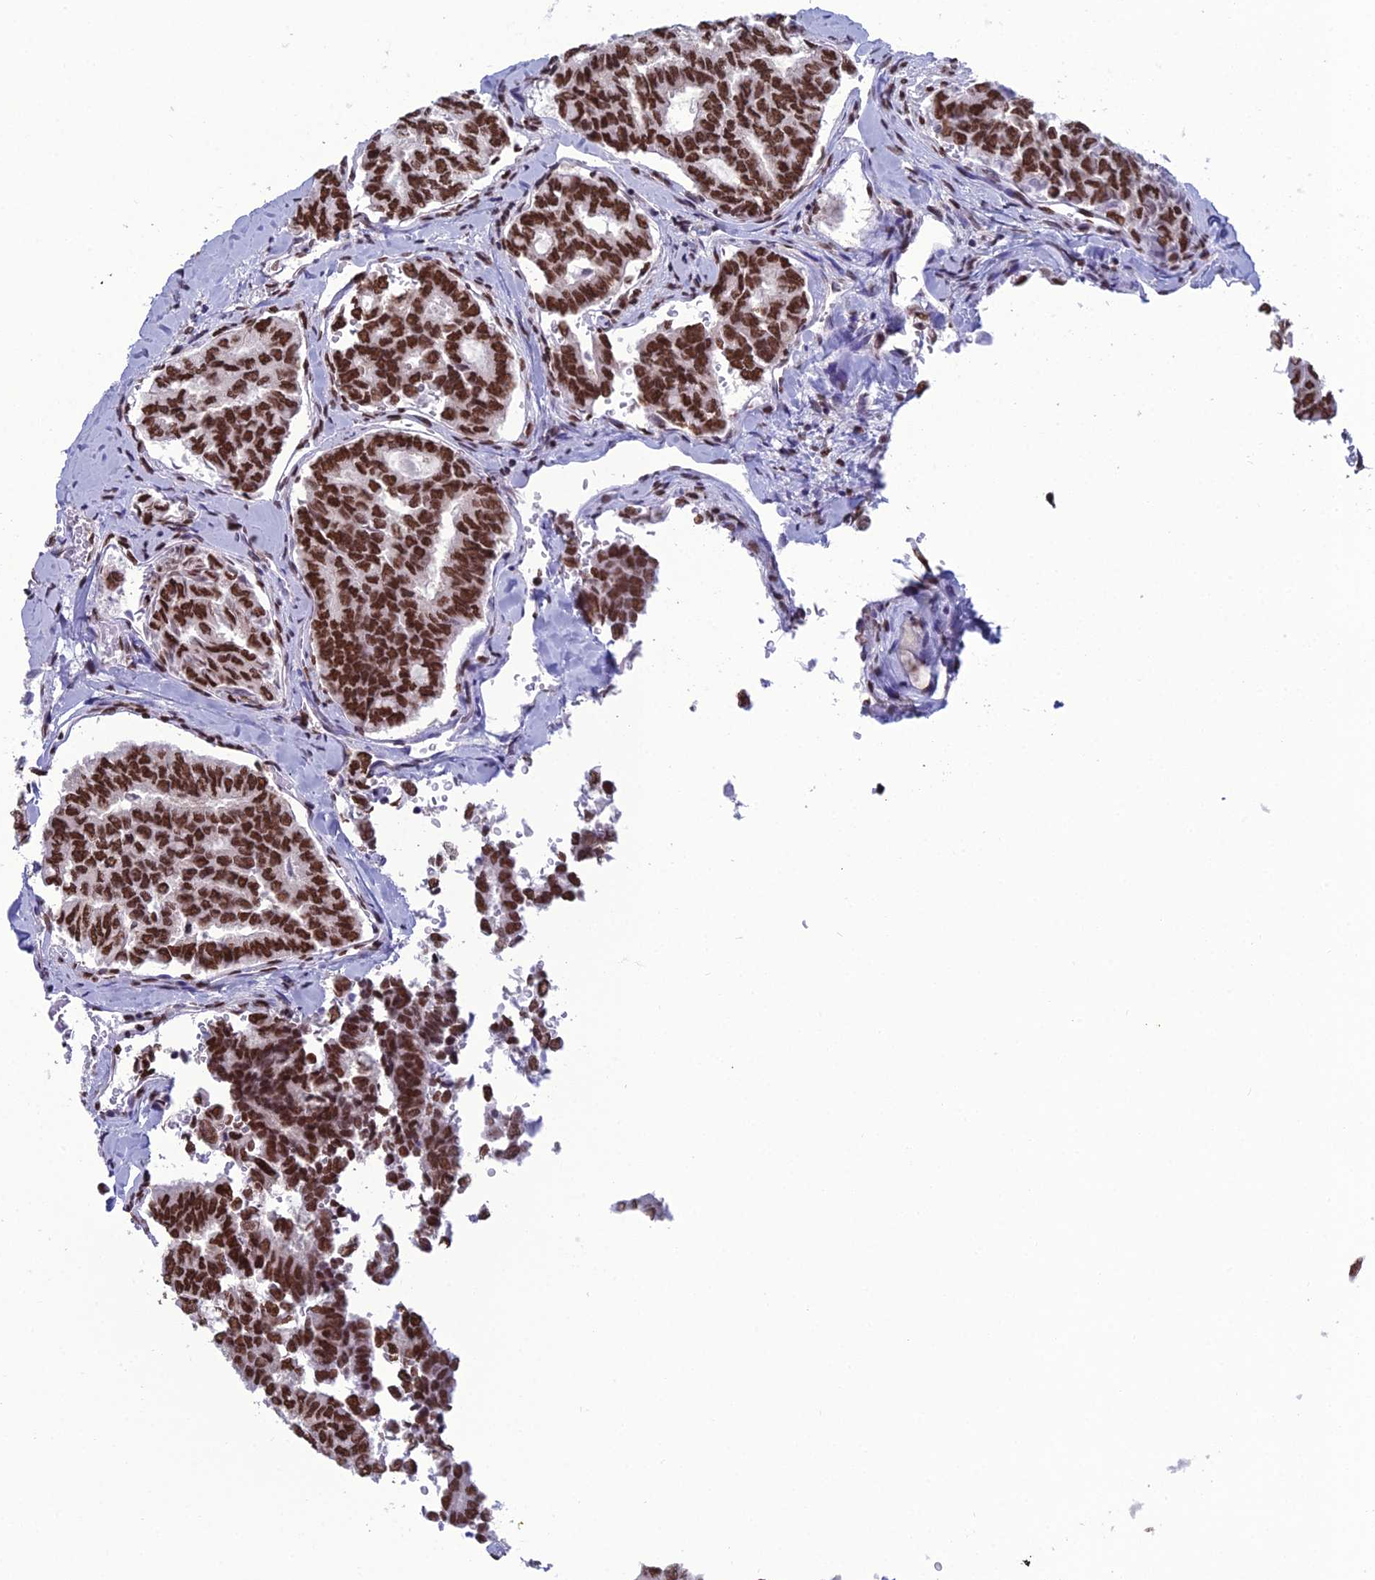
{"staining": {"intensity": "strong", "quantity": ">75%", "location": "nuclear"}, "tissue": "thyroid cancer", "cell_type": "Tumor cells", "image_type": "cancer", "snomed": [{"axis": "morphology", "description": "Papillary adenocarcinoma, NOS"}, {"axis": "topography", "description": "Thyroid gland"}], "caption": "Strong nuclear expression is identified in about >75% of tumor cells in thyroid papillary adenocarcinoma.", "gene": "PRAMEF12", "patient": {"sex": "female", "age": 35}}